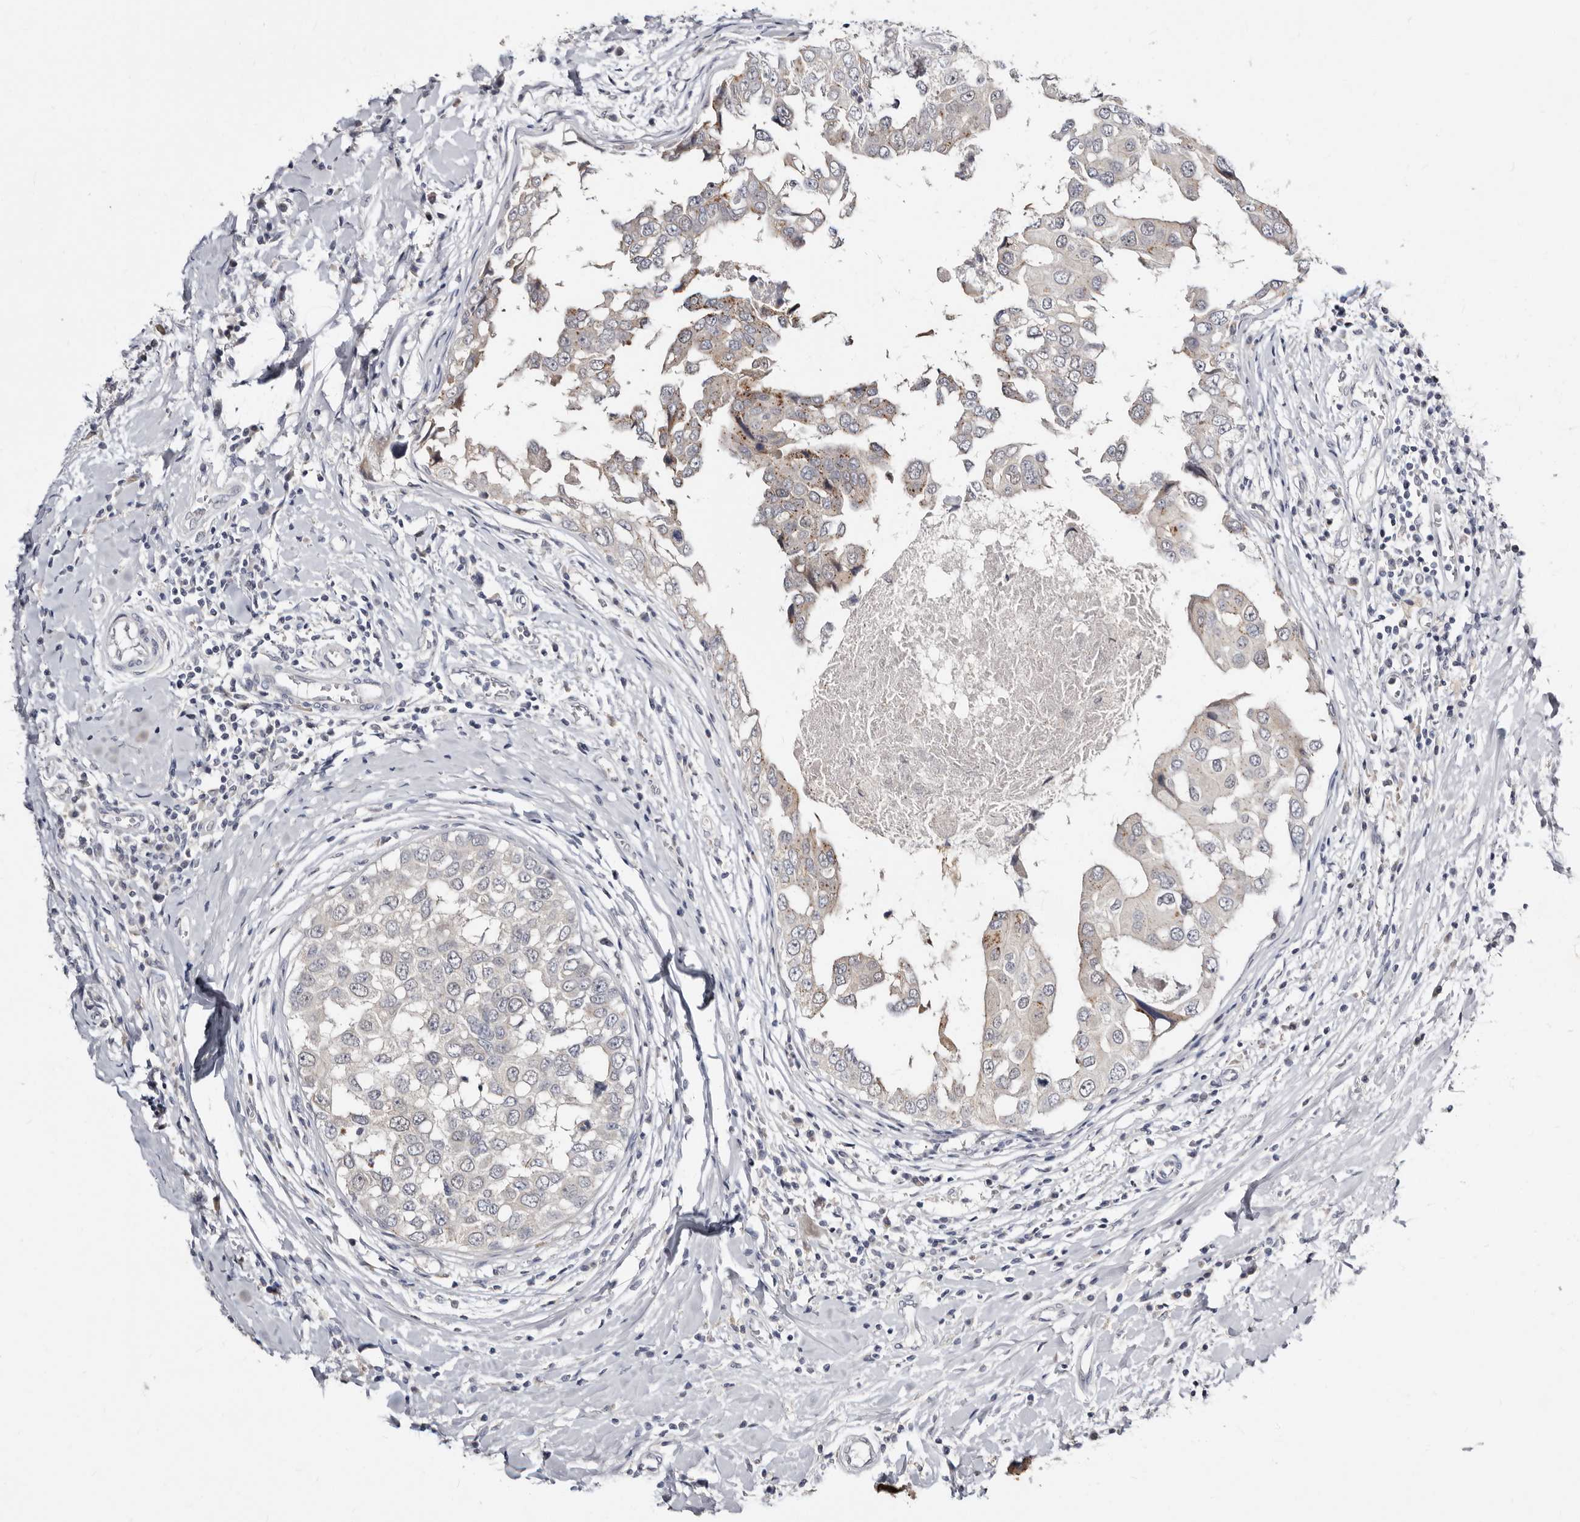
{"staining": {"intensity": "negative", "quantity": "none", "location": "none"}, "tissue": "breast cancer", "cell_type": "Tumor cells", "image_type": "cancer", "snomed": [{"axis": "morphology", "description": "Duct carcinoma"}, {"axis": "topography", "description": "Breast"}], "caption": "The image demonstrates no staining of tumor cells in intraductal carcinoma (breast).", "gene": "KLHL4", "patient": {"sex": "female", "age": 27}}